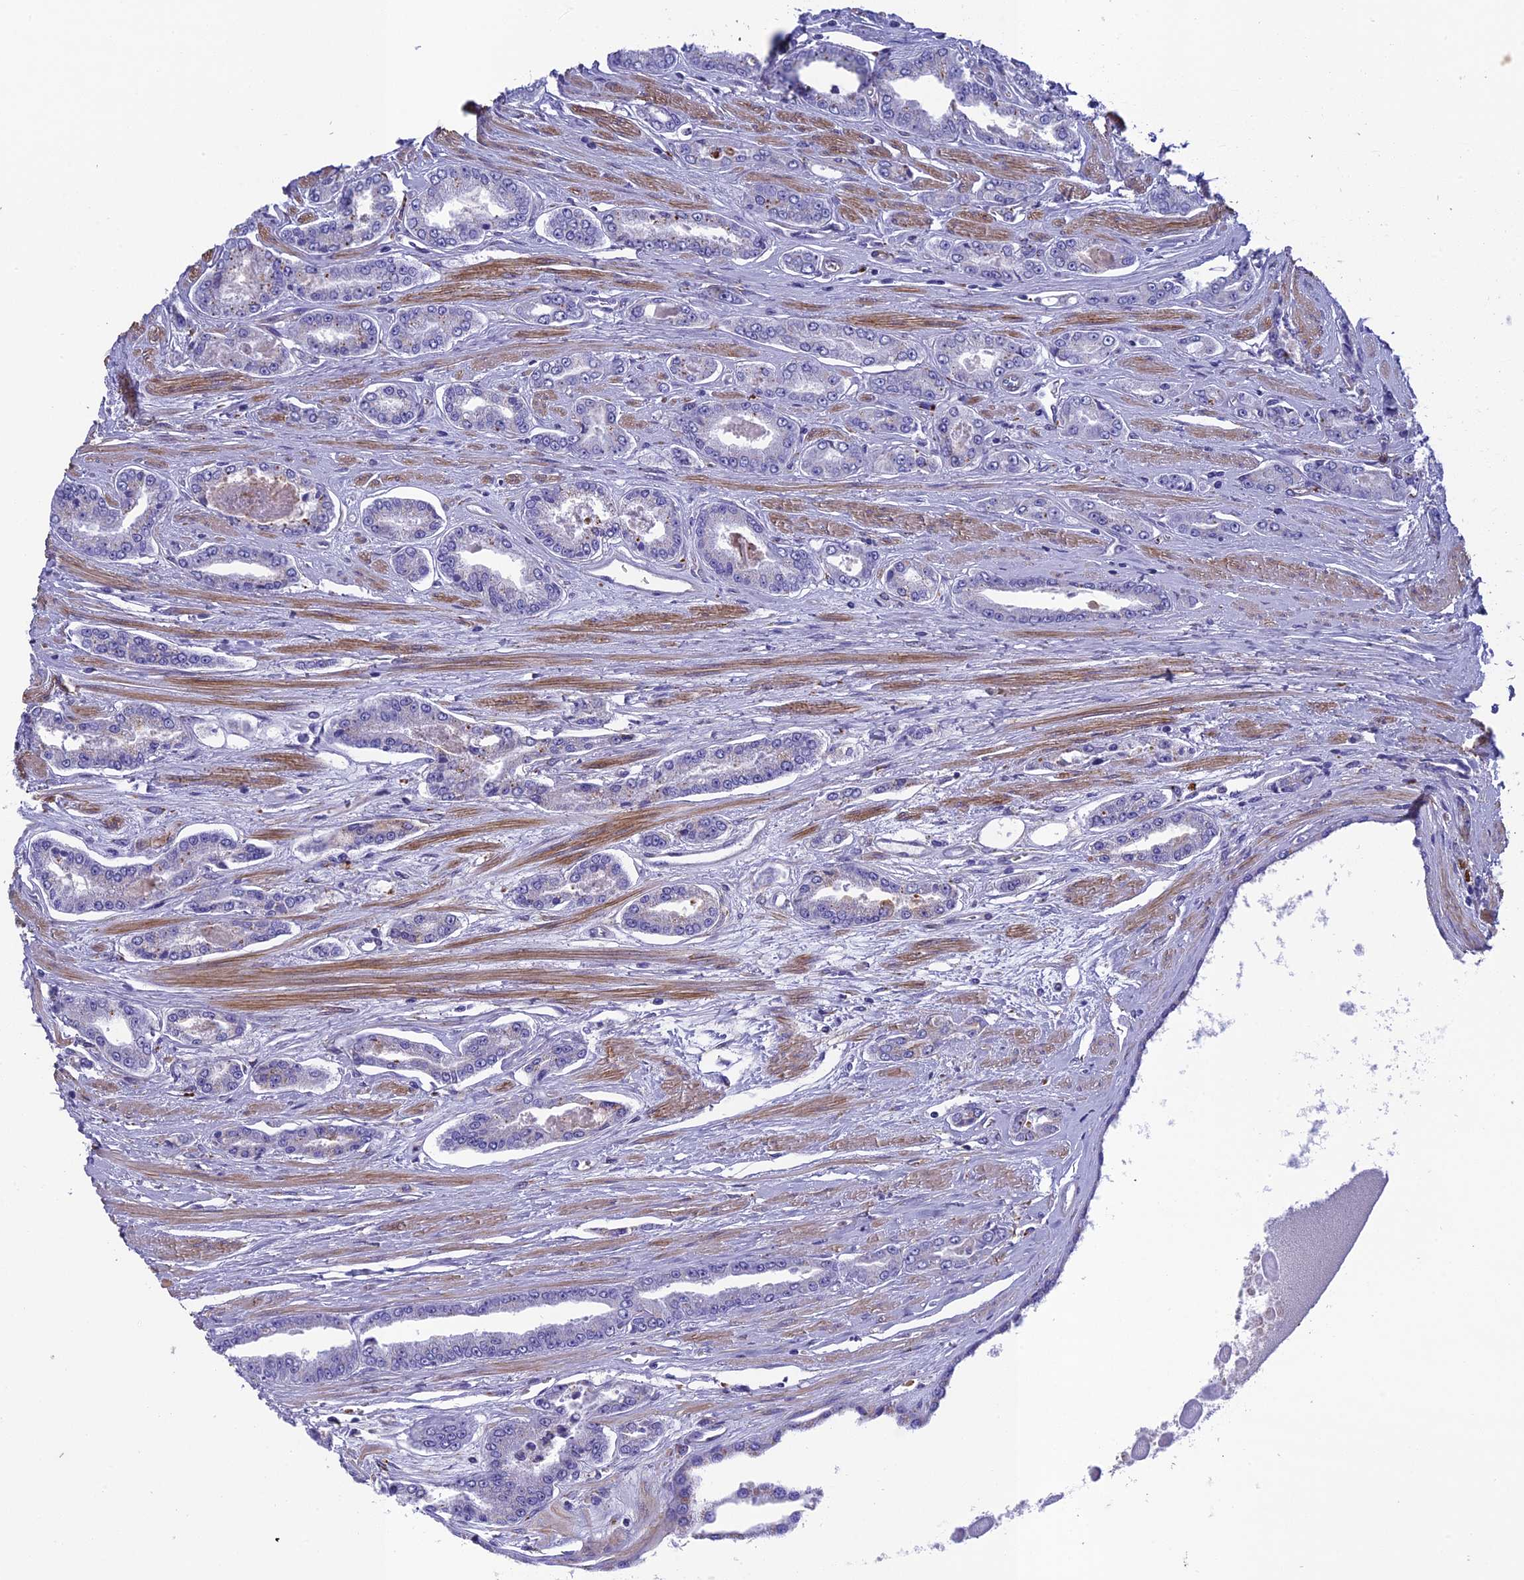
{"staining": {"intensity": "negative", "quantity": "none", "location": "none"}, "tissue": "prostate cancer", "cell_type": "Tumor cells", "image_type": "cancer", "snomed": [{"axis": "morphology", "description": "Adenocarcinoma, High grade"}, {"axis": "topography", "description": "Prostate"}], "caption": "High magnification brightfield microscopy of adenocarcinoma (high-grade) (prostate) stained with DAB (3,3'-diaminobenzidine) (brown) and counterstained with hematoxylin (blue): tumor cells show no significant positivity.", "gene": "TNS1", "patient": {"sex": "male", "age": 74}}